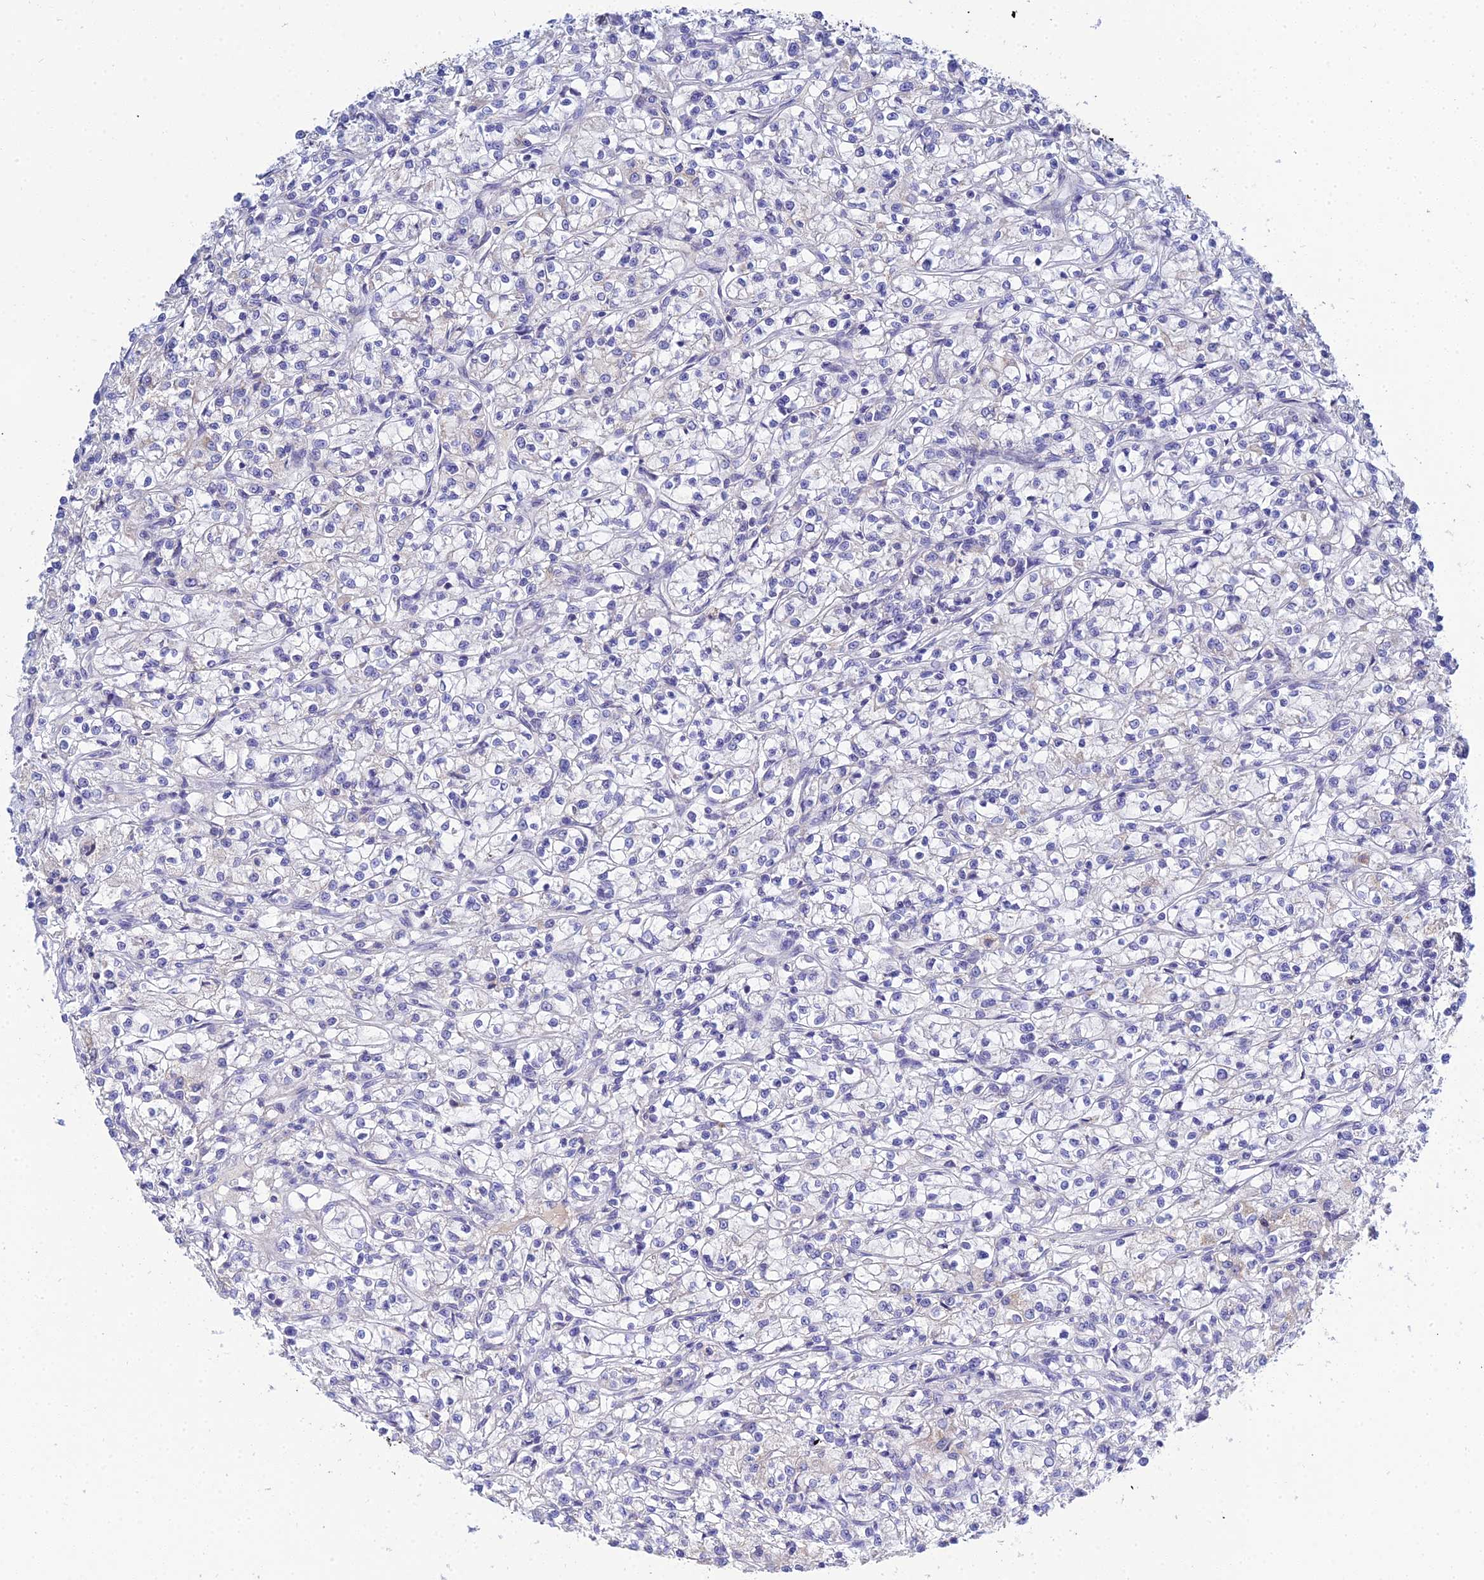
{"staining": {"intensity": "negative", "quantity": "none", "location": "none"}, "tissue": "renal cancer", "cell_type": "Tumor cells", "image_type": "cancer", "snomed": [{"axis": "morphology", "description": "Adenocarcinoma, NOS"}, {"axis": "topography", "description": "Kidney"}], "caption": "There is no significant positivity in tumor cells of renal cancer (adenocarcinoma). (DAB immunohistochemistry, high magnification).", "gene": "ZXDA", "patient": {"sex": "female", "age": 59}}